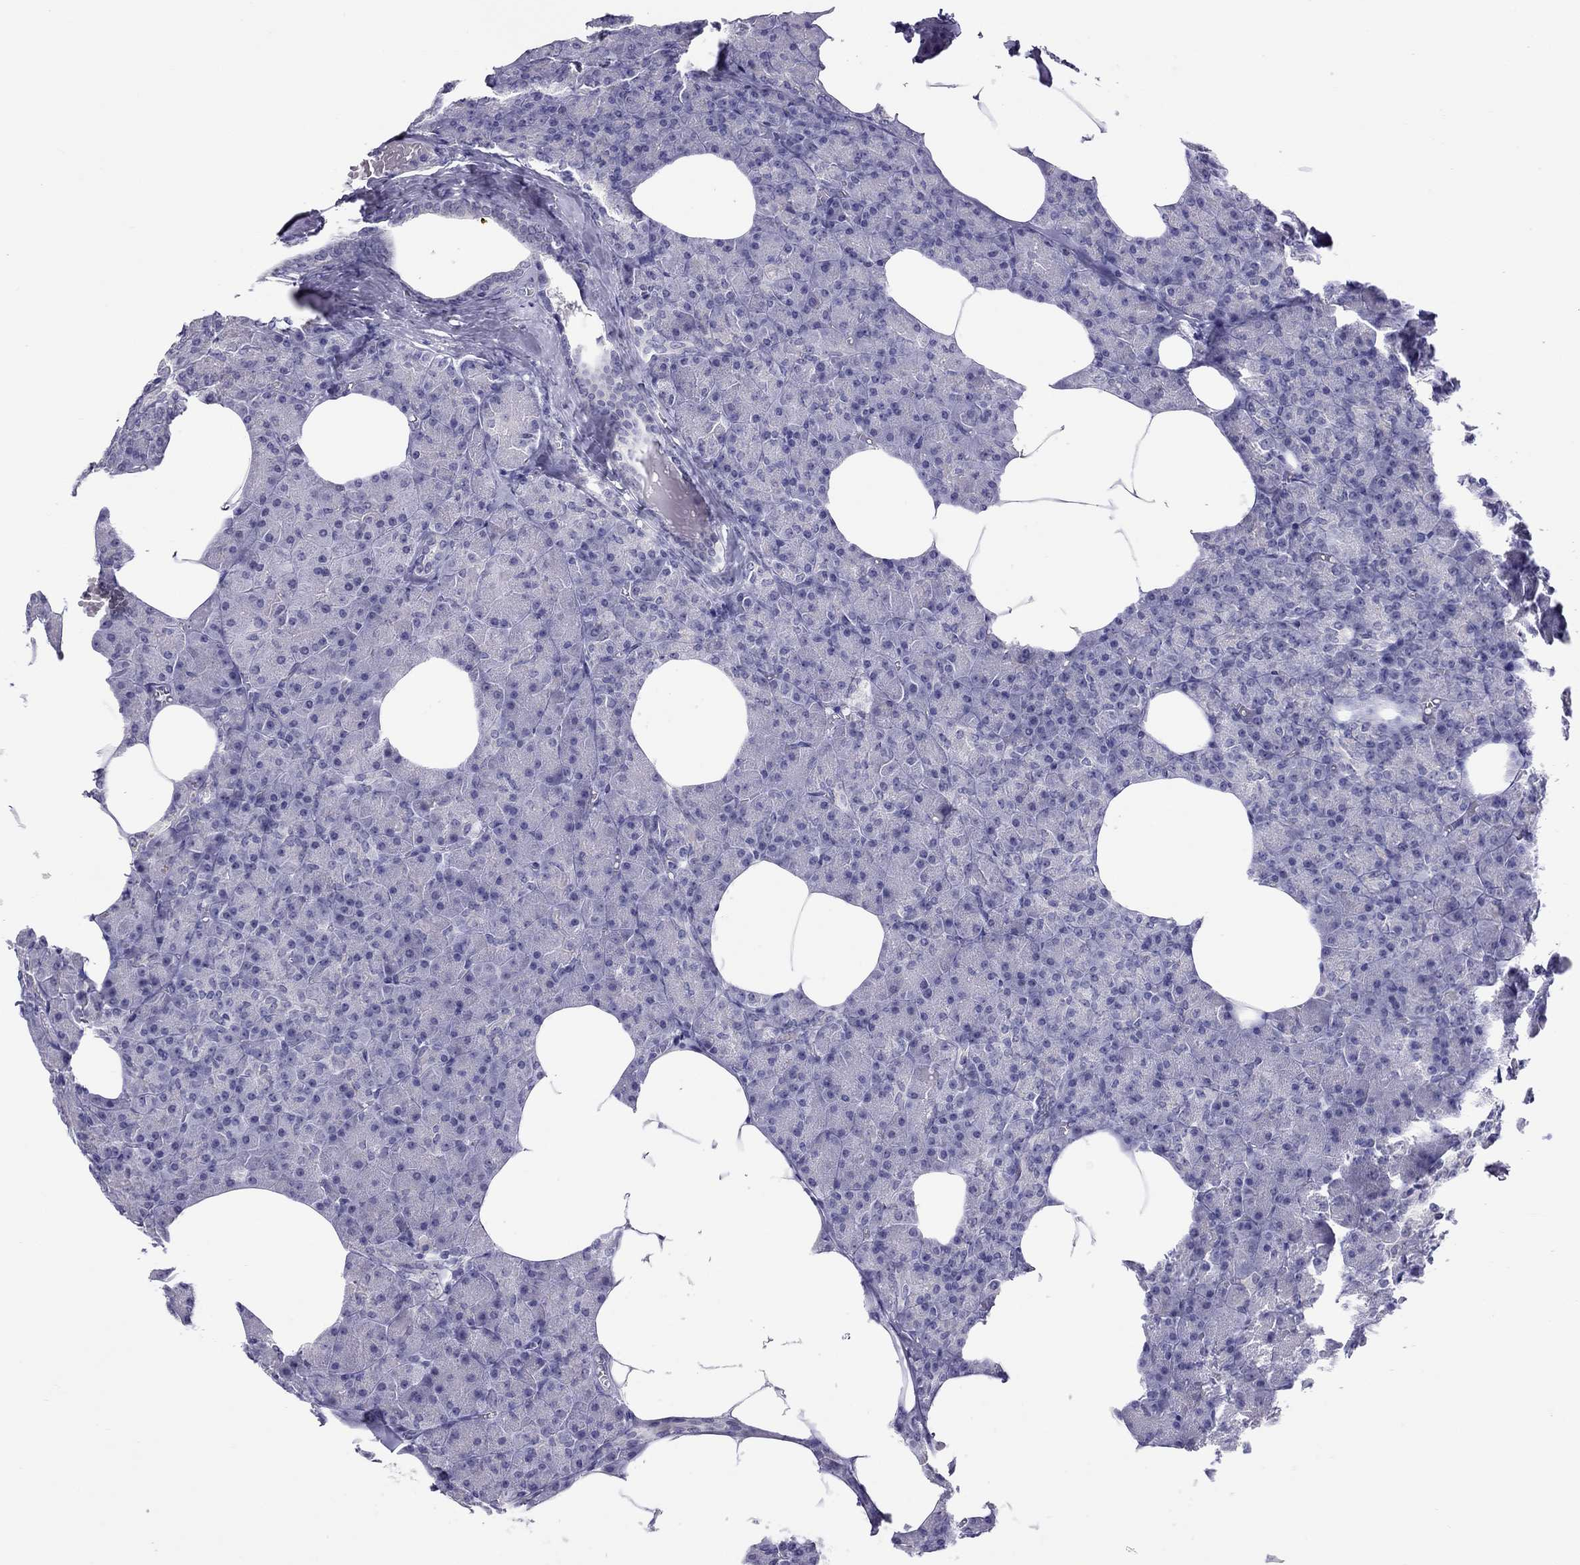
{"staining": {"intensity": "negative", "quantity": "none", "location": "none"}, "tissue": "pancreas", "cell_type": "Exocrine glandular cells", "image_type": "normal", "snomed": [{"axis": "morphology", "description": "Normal tissue, NOS"}, {"axis": "topography", "description": "Pancreas"}], "caption": "Photomicrograph shows no significant protein expression in exocrine glandular cells of unremarkable pancreas.", "gene": "CHRNB3", "patient": {"sex": "female", "age": 45}}